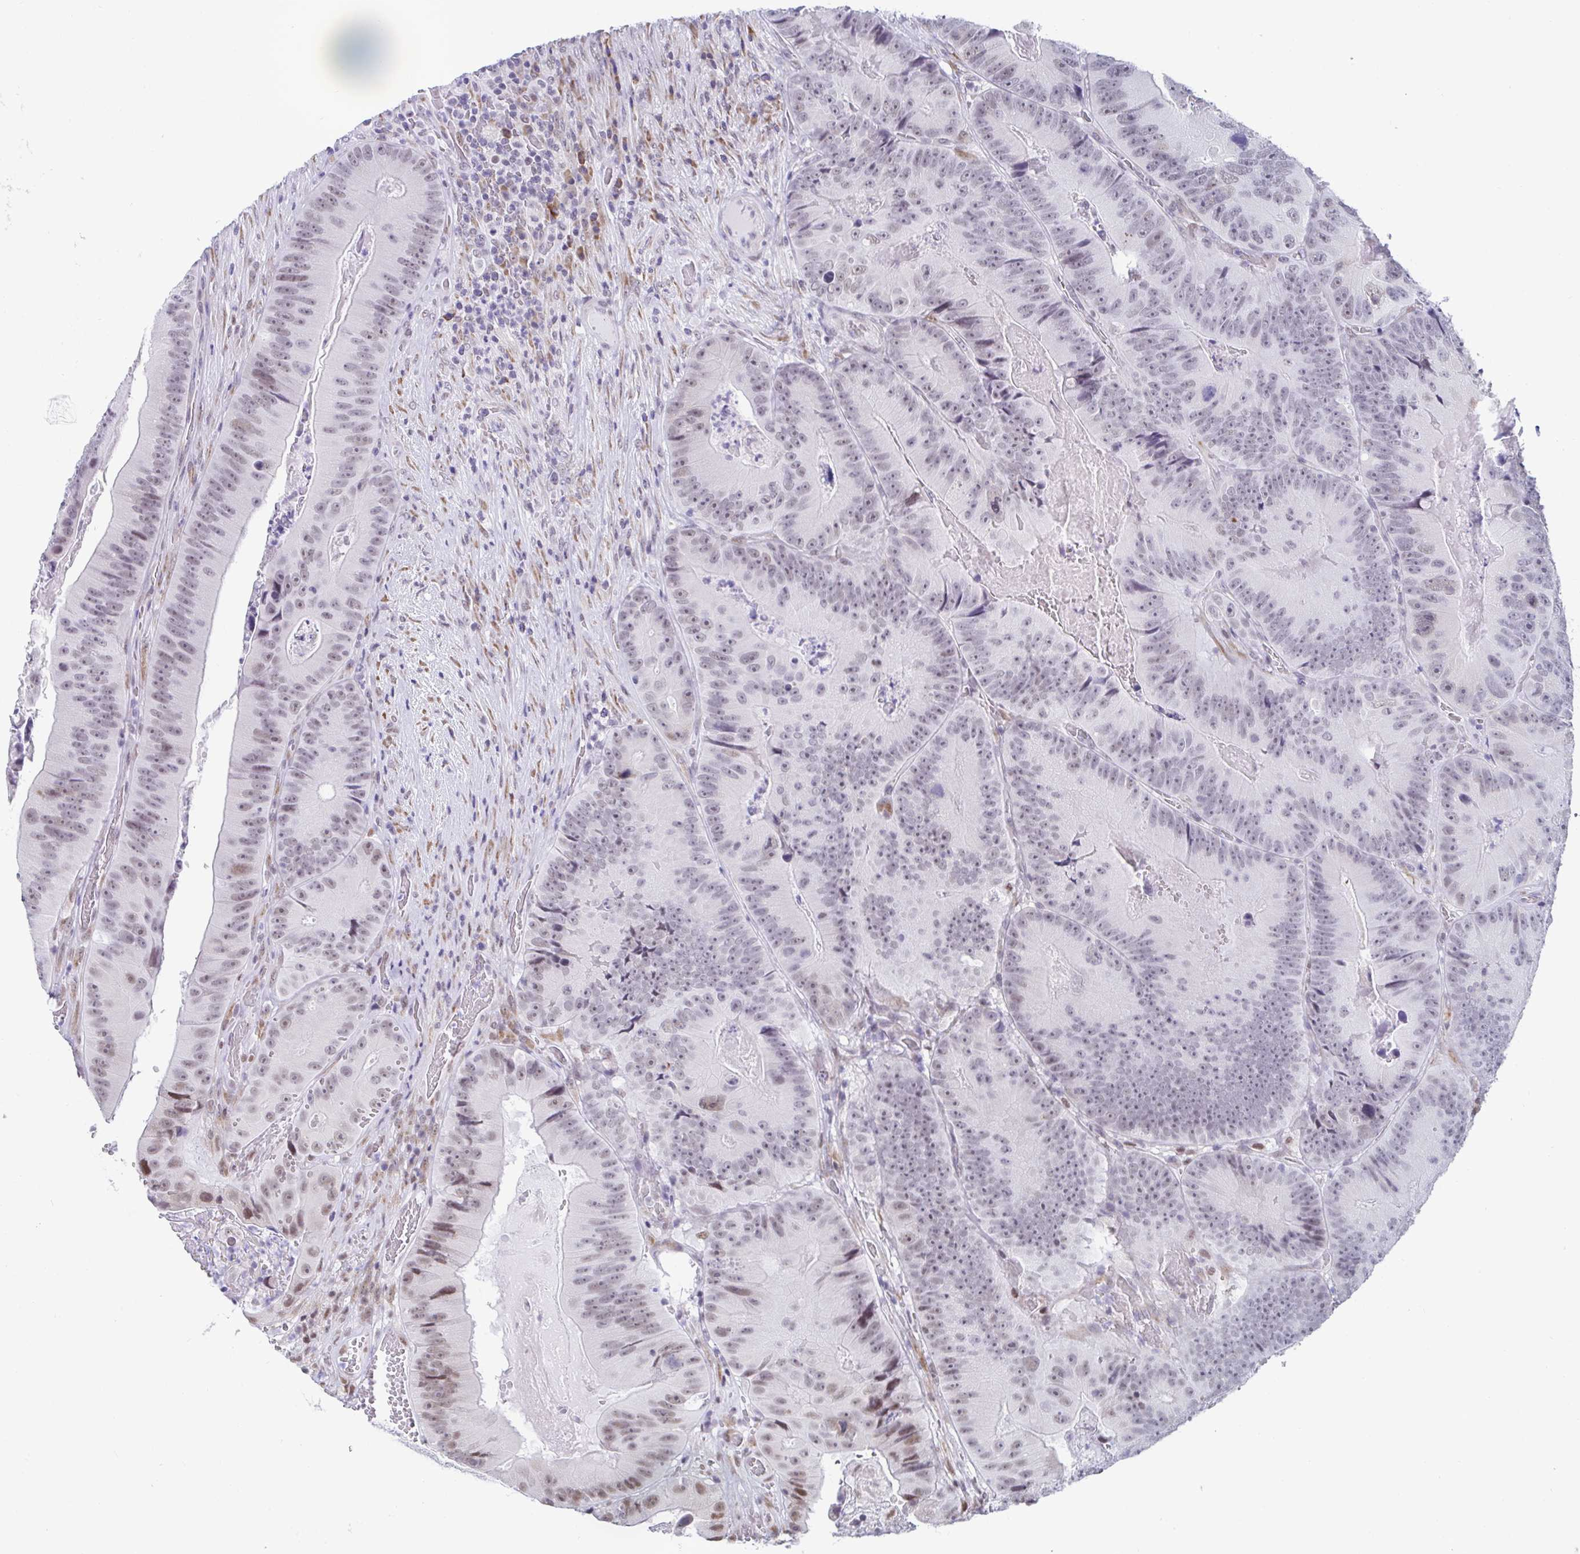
{"staining": {"intensity": "weak", "quantity": "25%-75%", "location": "nuclear"}, "tissue": "colorectal cancer", "cell_type": "Tumor cells", "image_type": "cancer", "snomed": [{"axis": "morphology", "description": "Adenocarcinoma, NOS"}, {"axis": "topography", "description": "Colon"}], "caption": "Weak nuclear staining is appreciated in approximately 25%-75% of tumor cells in adenocarcinoma (colorectal). (DAB IHC with brightfield microscopy, high magnification).", "gene": "WDR72", "patient": {"sex": "female", "age": 86}}